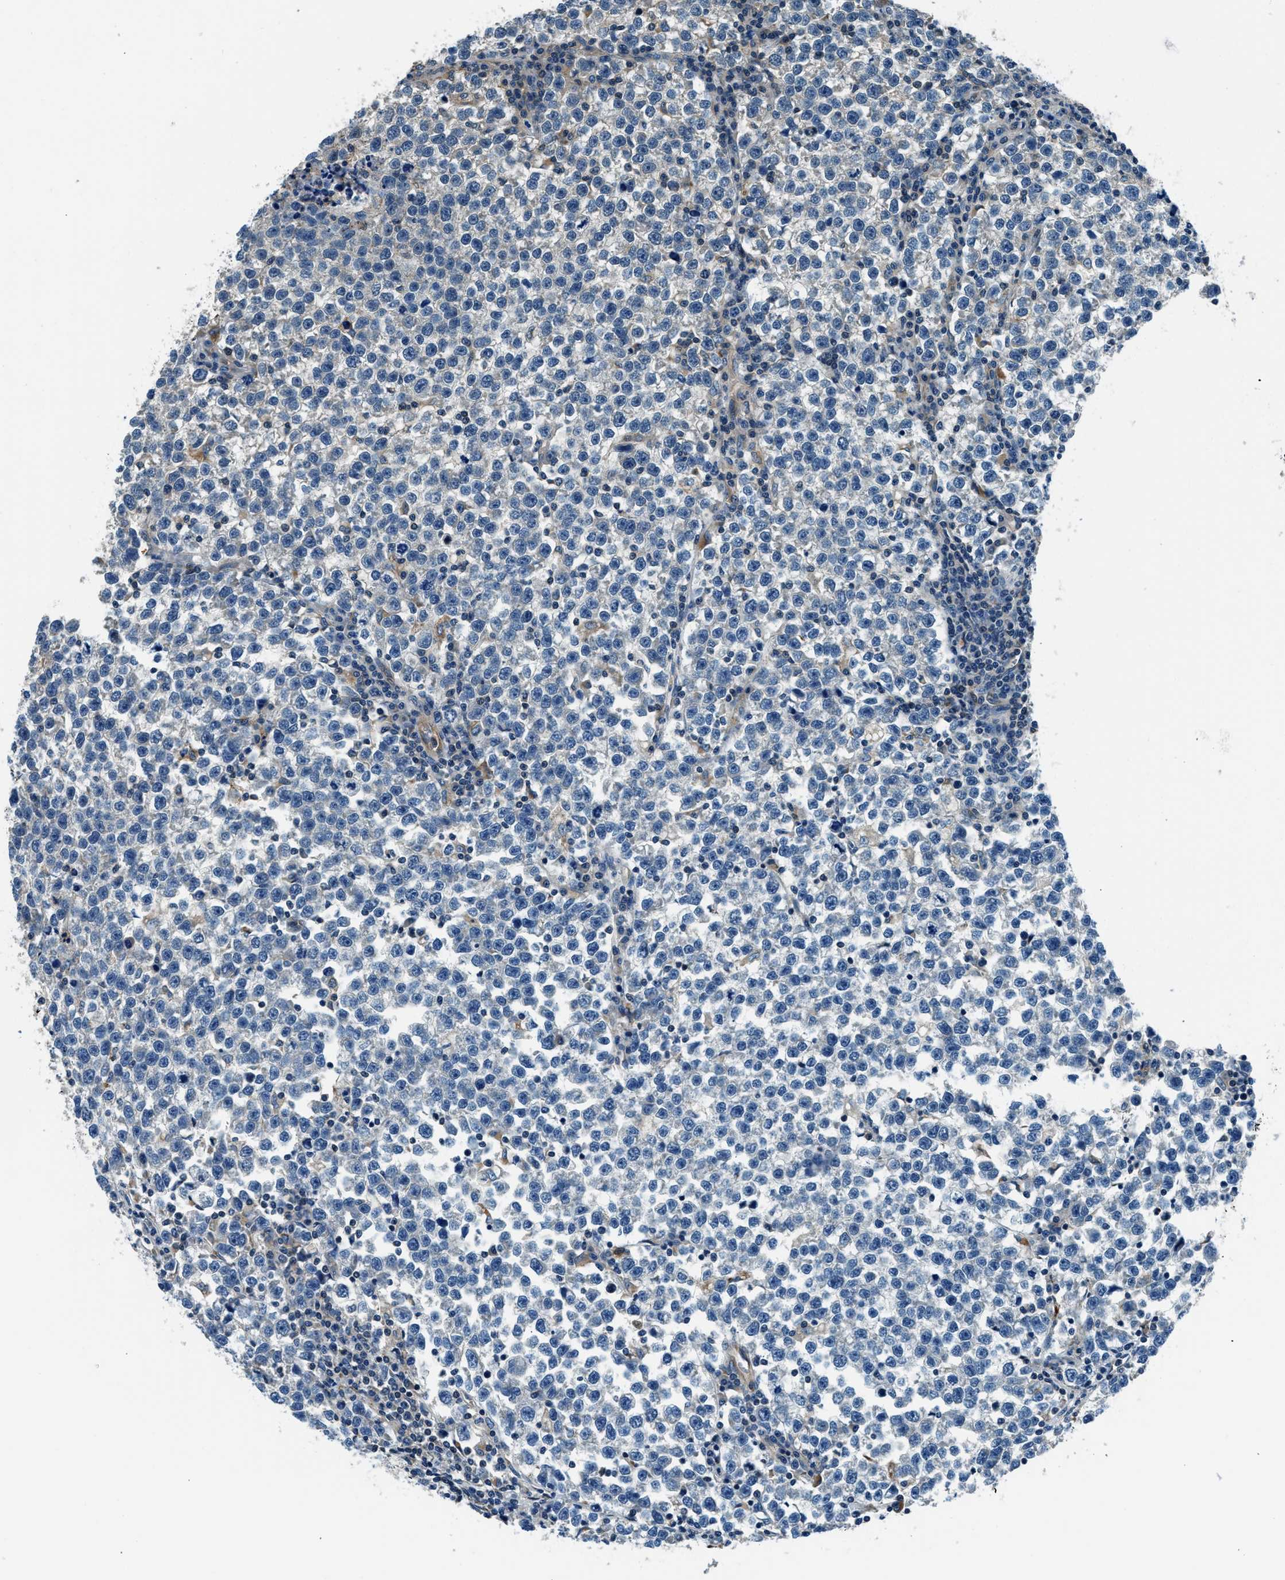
{"staining": {"intensity": "negative", "quantity": "none", "location": "none"}, "tissue": "testis cancer", "cell_type": "Tumor cells", "image_type": "cancer", "snomed": [{"axis": "morphology", "description": "Normal tissue, NOS"}, {"axis": "morphology", "description": "Seminoma, NOS"}, {"axis": "topography", "description": "Testis"}], "caption": "This is an immunohistochemistry (IHC) histopathology image of human testis cancer (seminoma). There is no expression in tumor cells.", "gene": "SLC19A2", "patient": {"sex": "male", "age": 43}}